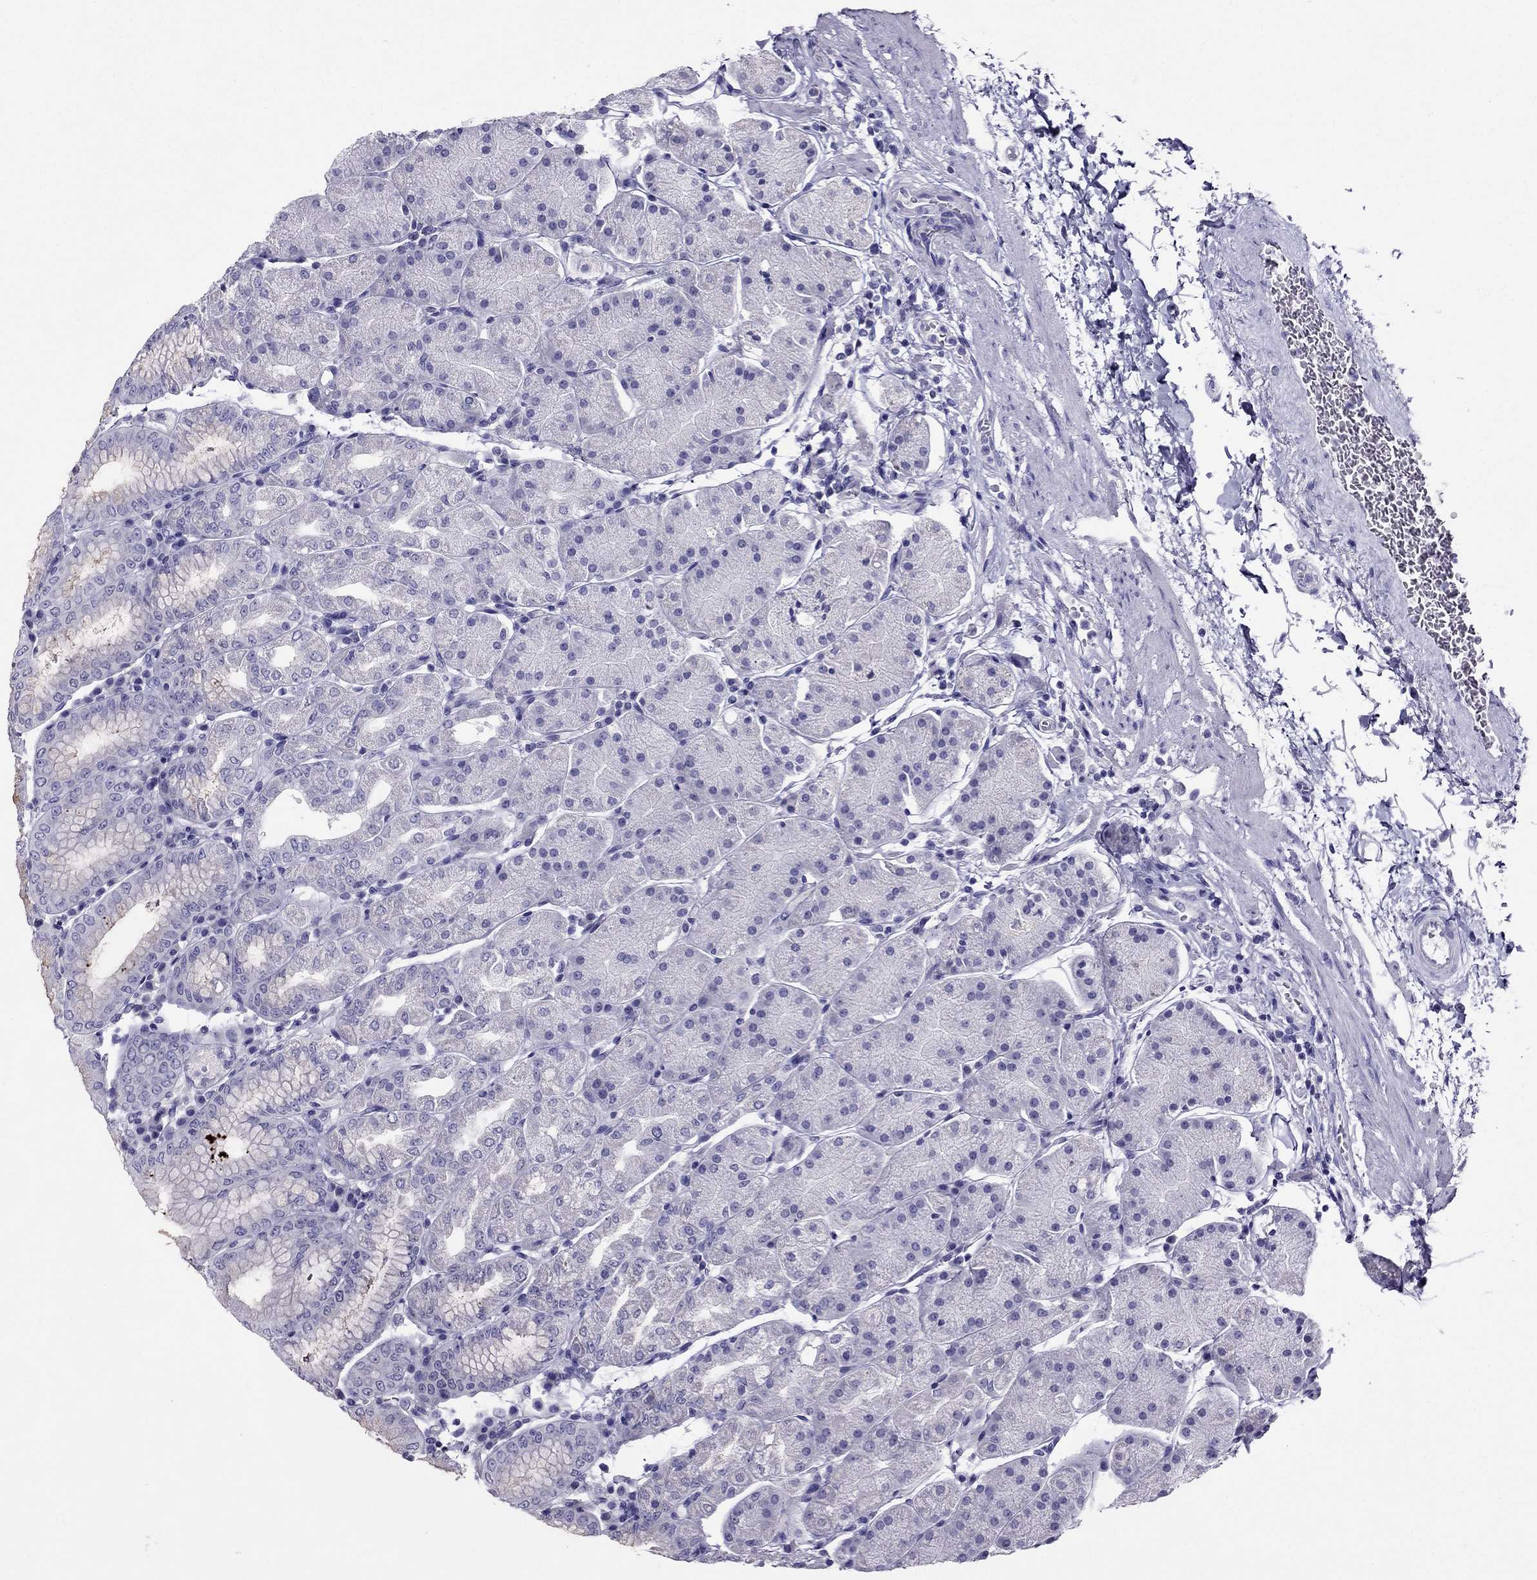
{"staining": {"intensity": "negative", "quantity": "none", "location": "none"}, "tissue": "stomach", "cell_type": "Glandular cells", "image_type": "normal", "snomed": [{"axis": "morphology", "description": "Normal tissue, NOS"}, {"axis": "topography", "description": "Stomach"}], "caption": "Protein analysis of normal stomach reveals no significant expression in glandular cells. (DAB (3,3'-diaminobenzidine) immunohistochemistry, high magnification).", "gene": "ZNF541", "patient": {"sex": "male", "age": 54}}